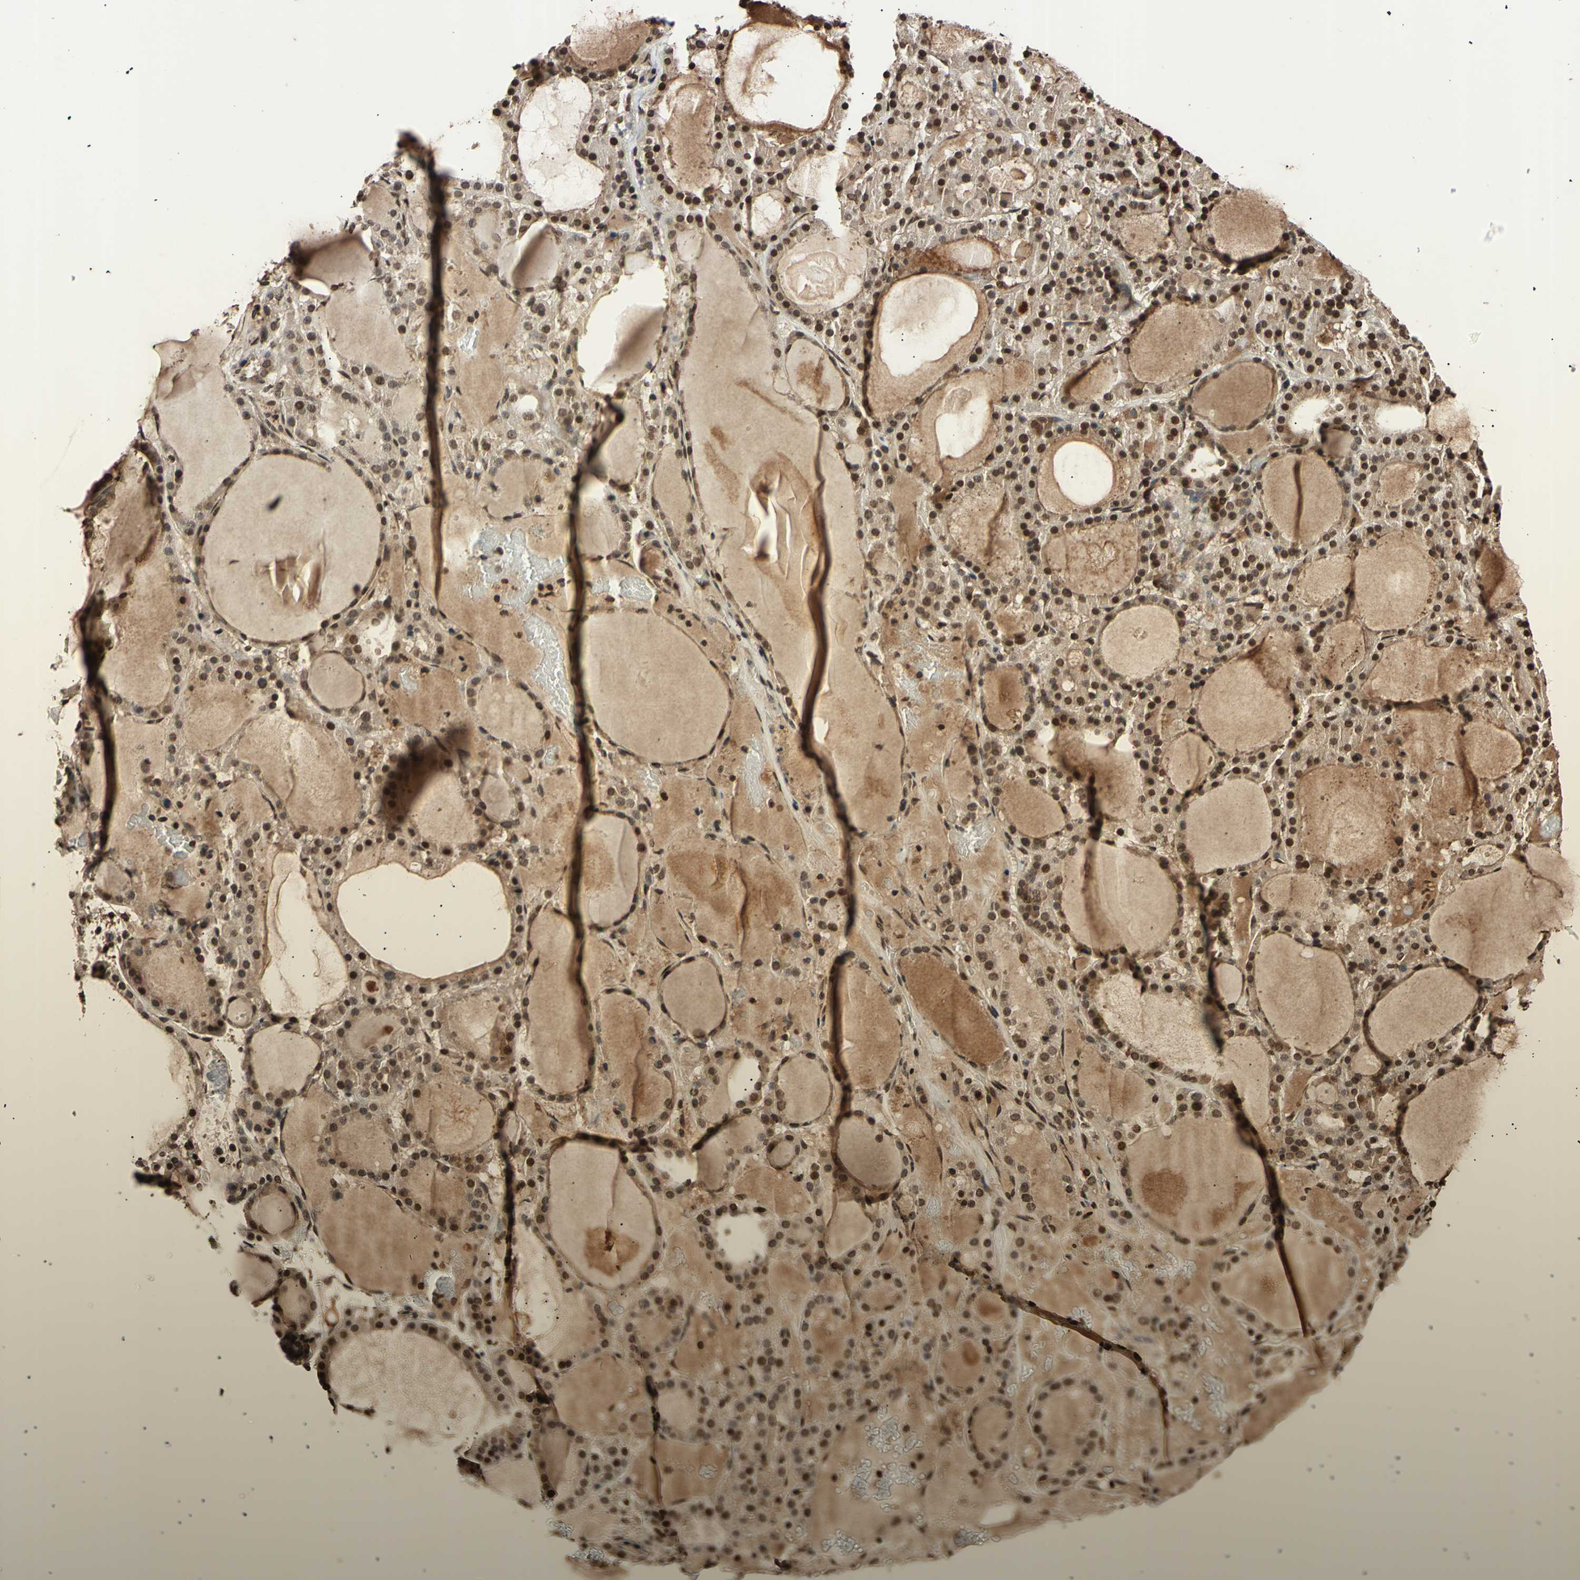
{"staining": {"intensity": "moderate", "quantity": ">75%", "location": "cytoplasmic/membranous,nuclear"}, "tissue": "thyroid gland", "cell_type": "Glandular cells", "image_type": "normal", "snomed": [{"axis": "morphology", "description": "Normal tissue, NOS"}, {"axis": "morphology", "description": "Carcinoma, NOS"}, {"axis": "topography", "description": "Thyroid gland"}], "caption": "A micrograph showing moderate cytoplasmic/membranous,nuclear positivity in about >75% of glandular cells in normal thyroid gland, as visualized by brown immunohistochemical staining.", "gene": "ANAPC7", "patient": {"sex": "female", "age": 86}}